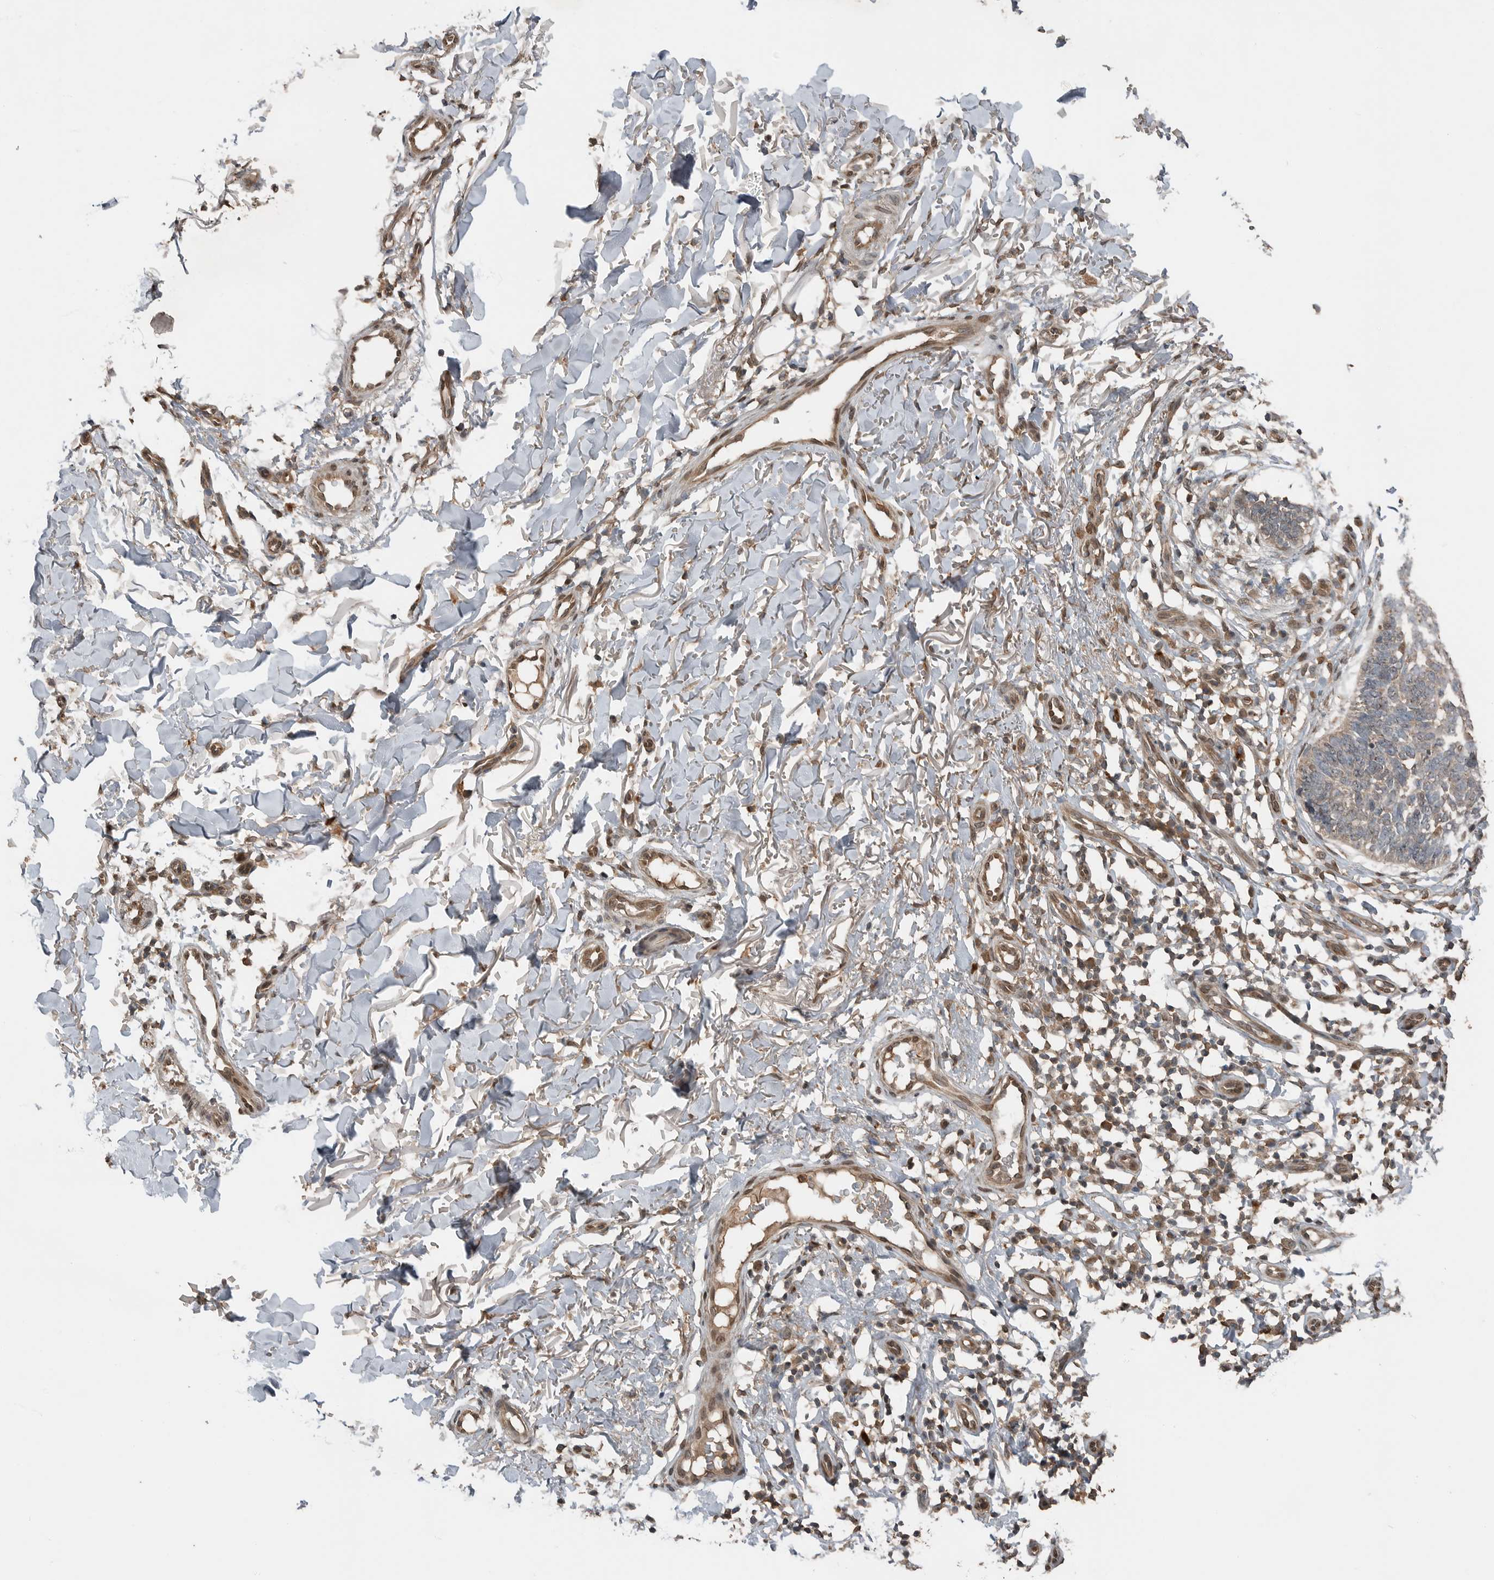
{"staining": {"intensity": "weak", "quantity": "<25%", "location": "cytoplasmic/membranous,nuclear"}, "tissue": "skin cancer", "cell_type": "Tumor cells", "image_type": "cancer", "snomed": [{"axis": "morphology", "description": "Normal tissue, NOS"}, {"axis": "morphology", "description": "Basal cell carcinoma"}, {"axis": "topography", "description": "Skin"}], "caption": "High power microscopy image of an immunohistochemistry histopathology image of skin cancer, revealing no significant staining in tumor cells.", "gene": "BLZF1", "patient": {"sex": "male", "age": 77}}